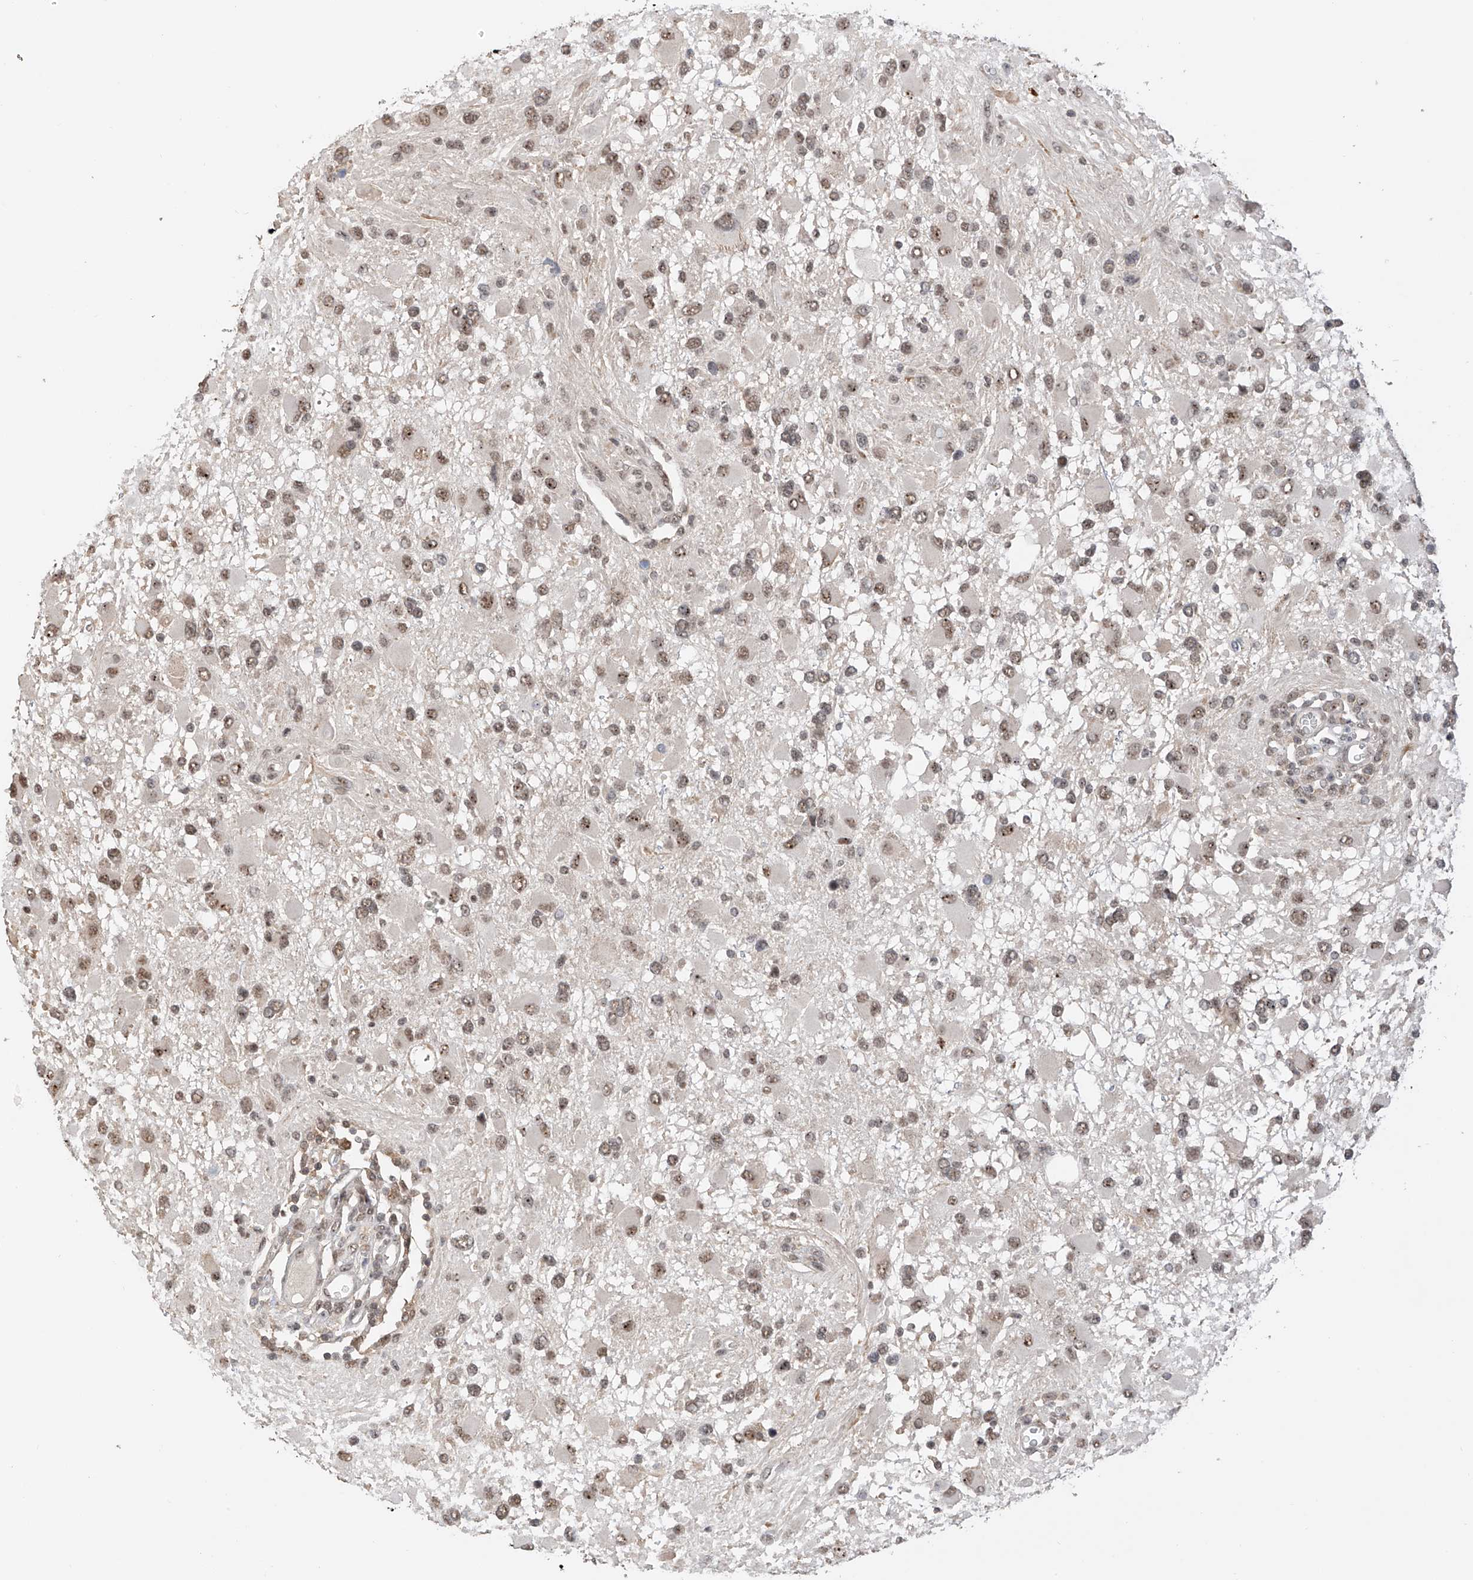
{"staining": {"intensity": "weak", "quantity": ">75%", "location": "nuclear"}, "tissue": "glioma", "cell_type": "Tumor cells", "image_type": "cancer", "snomed": [{"axis": "morphology", "description": "Glioma, malignant, High grade"}, {"axis": "topography", "description": "Brain"}], "caption": "Immunohistochemical staining of glioma demonstrates weak nuclear protein staining in about >75% of tumor cells.", "gene": "C1orf131", "patient": {"sex": "male", "age": 53}}